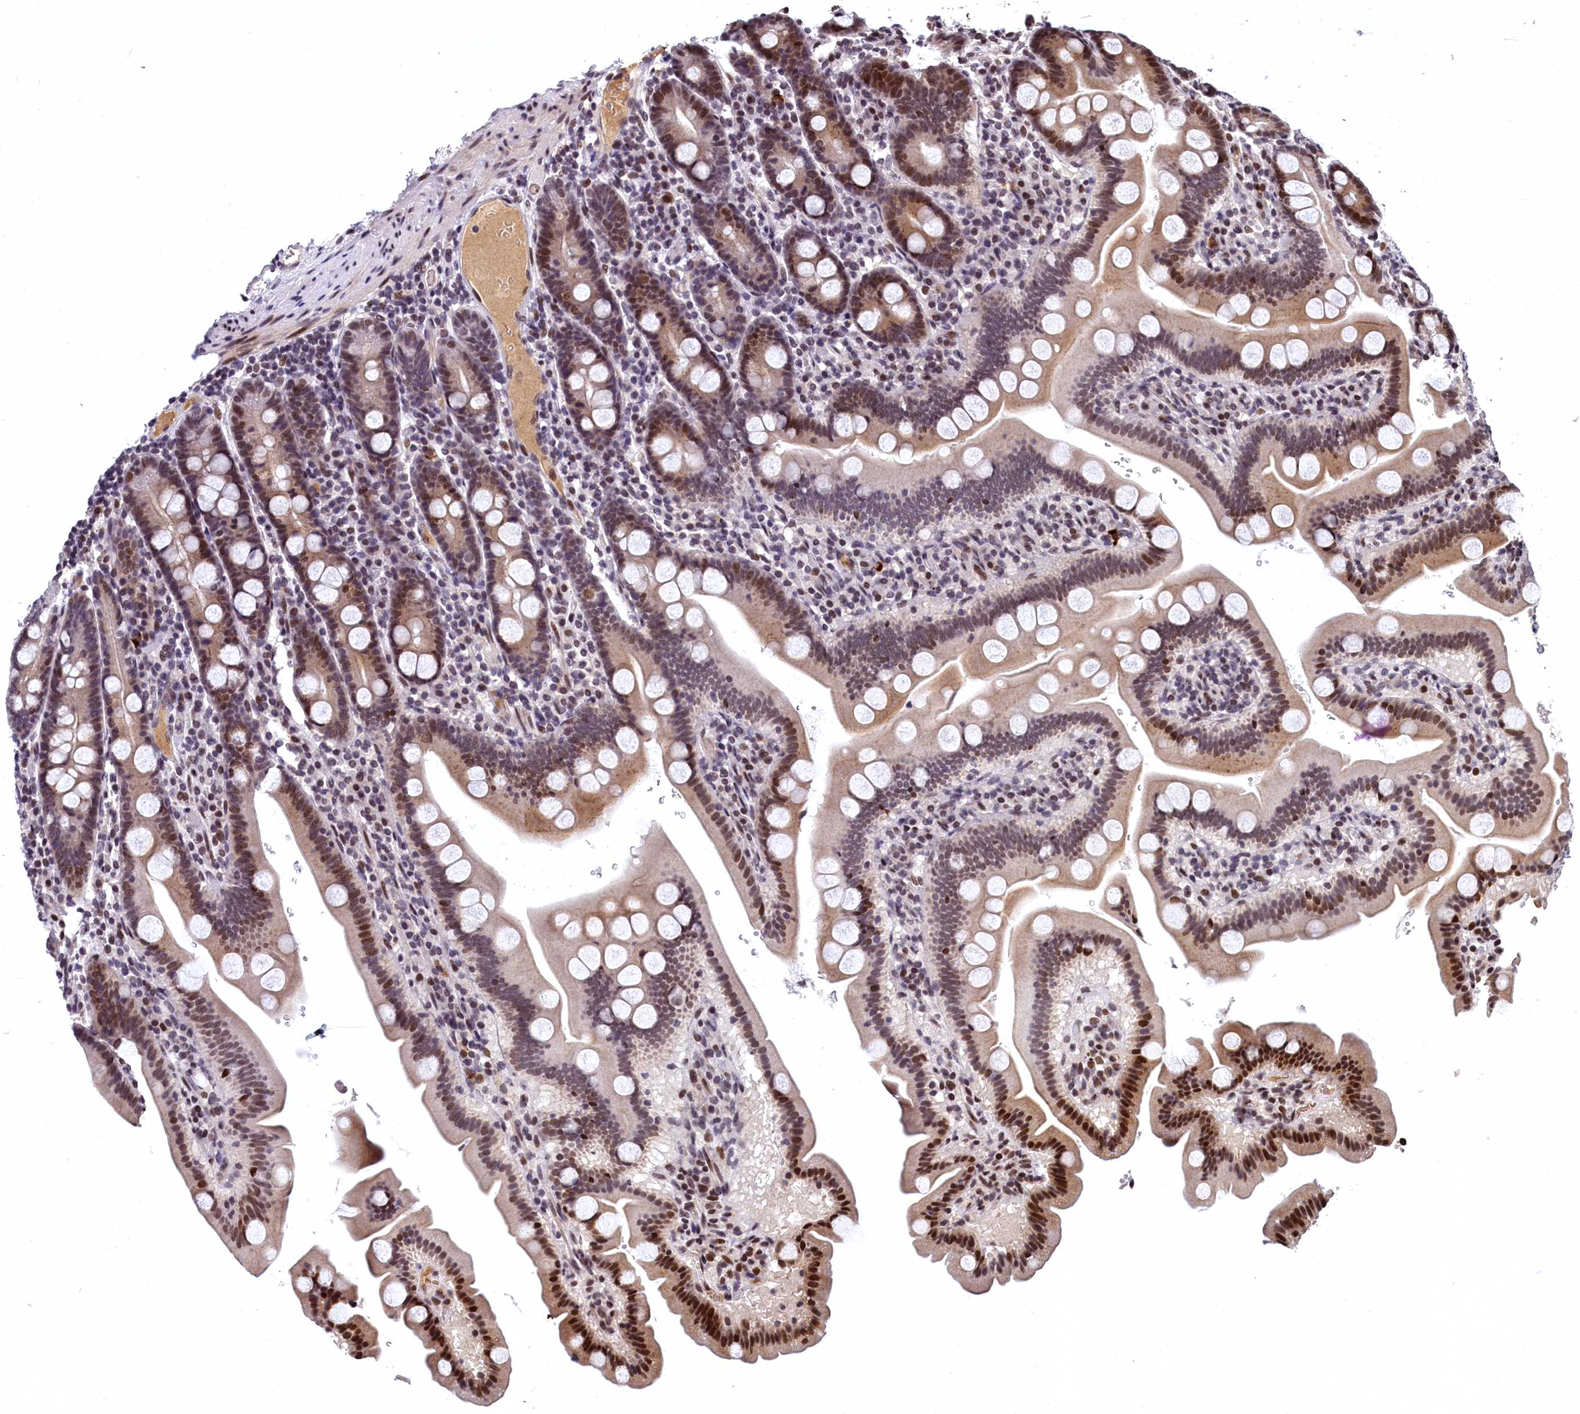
{"staining": {"intensity": "moderate", "quantity": "25%-75%", "location": "cytoplasmic/membranous,nuclear"}, "tissue": "duodenum", "cell_type": "Glandular cells", "image_type": "normal", "snomed": [{"axis": "morphology", "description": "Normal tissue, NOS"}, {"axis": "topography", "description": "Duodenum"}], "caption": "Immunohistochemical staining of normal duodenum exhibits medium levels of moderate cytoplasmic/membranous,nuclear positivity in approximately 25%-75% of glandular cells. (Stains: DAB (3,3'-diaminobenzidine) in brown, nuclei in blue, Microscopy: brightfield microscopy at high magnification).", "gene": "FAM217B", "patient": {"sex": "male", "age": 55}}